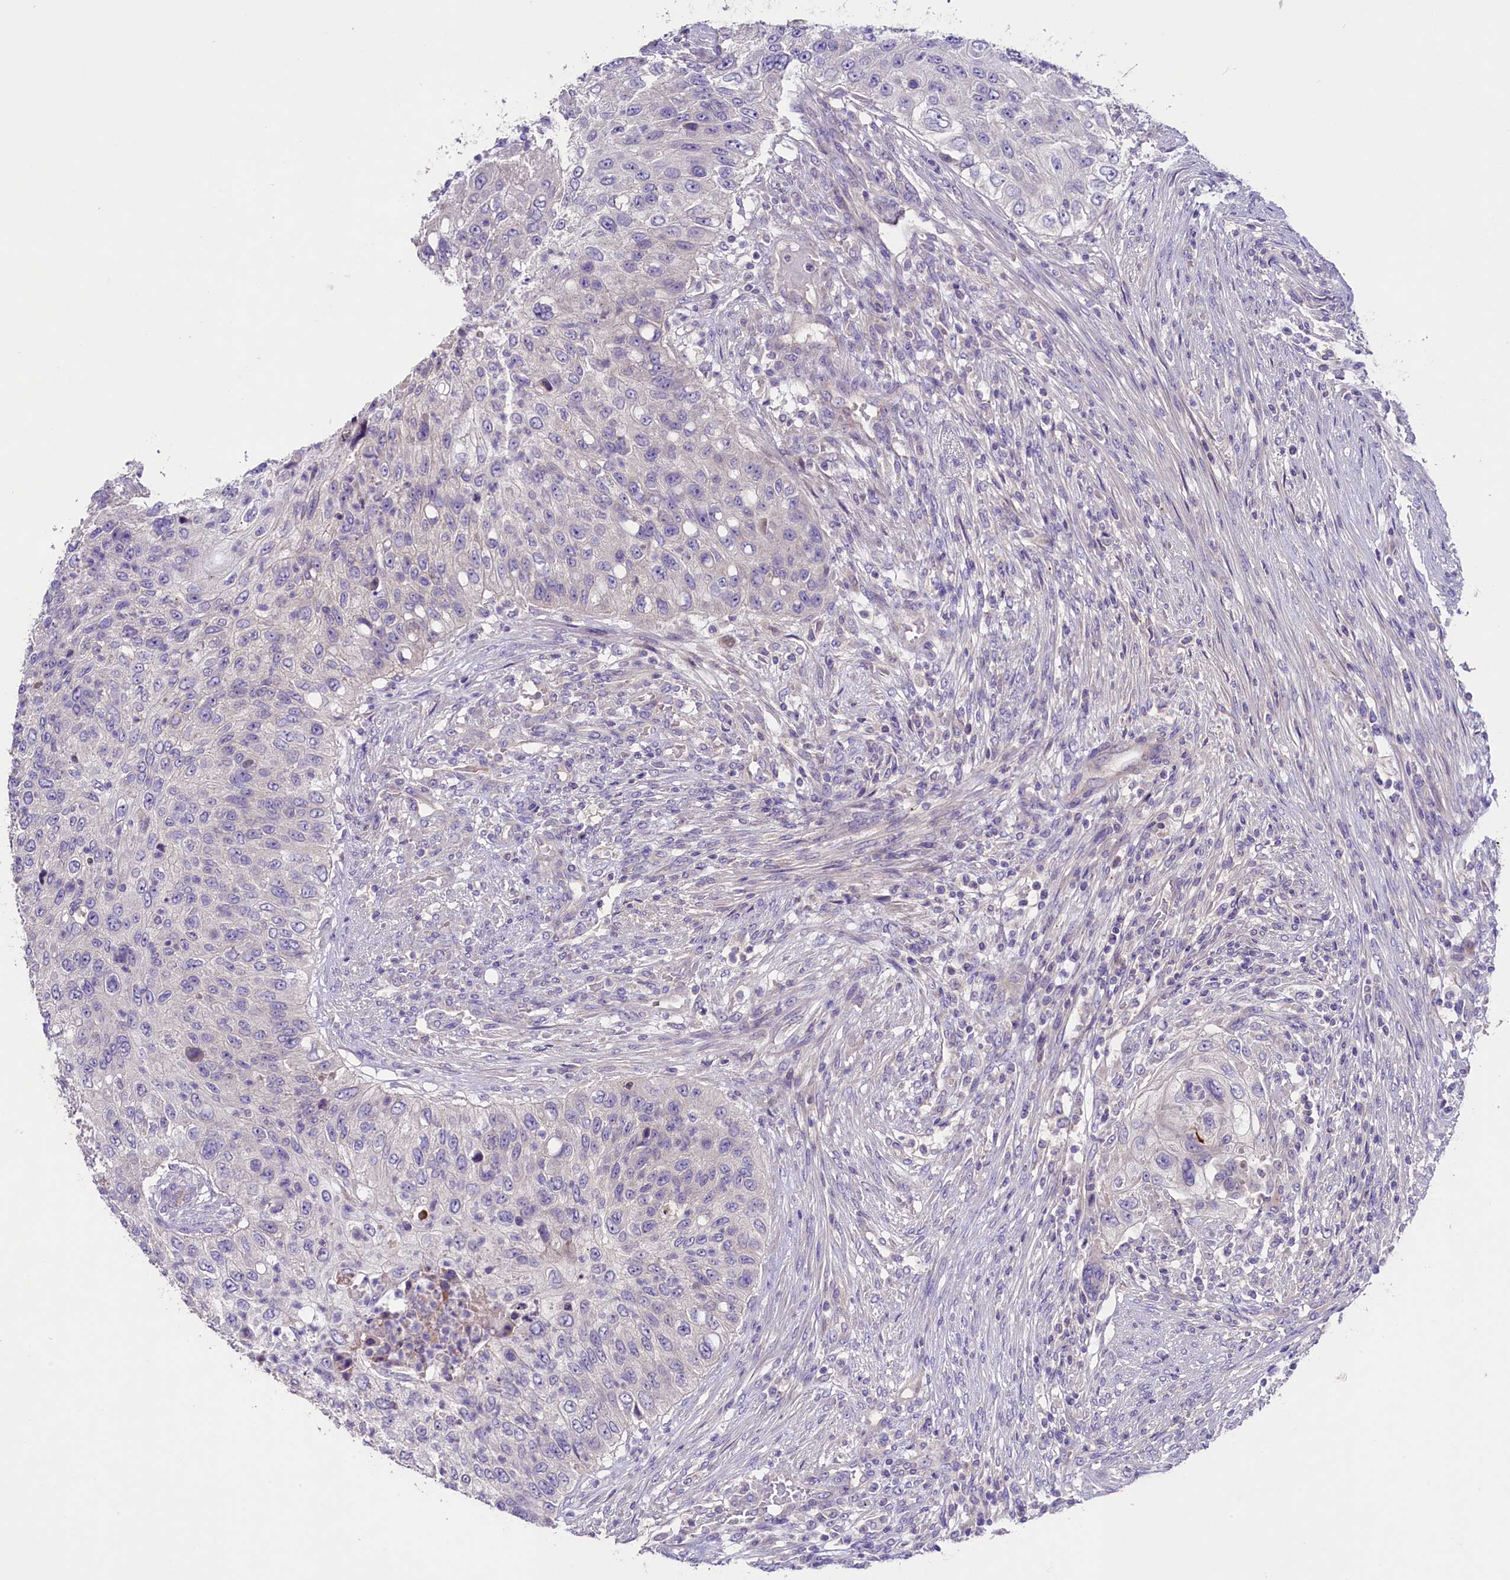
{"staining": {"intensity": "negative", "quantity": "none", "location": "none"}, "tissue": "urothelial cancer", "cell_type": "Tumor cells", "image_type": "cancer", "snomed": [{"axis": "morphology", "description": "Urothelial carcinoma, High grade"}, {"axis": "topography", "description": "Urinary bladder"}], "caption": "IHC of urothelial cancer shows no staining in tumor cells.", "gene": "CD99L2", "patient": {"sex": "female", "age": 60}}